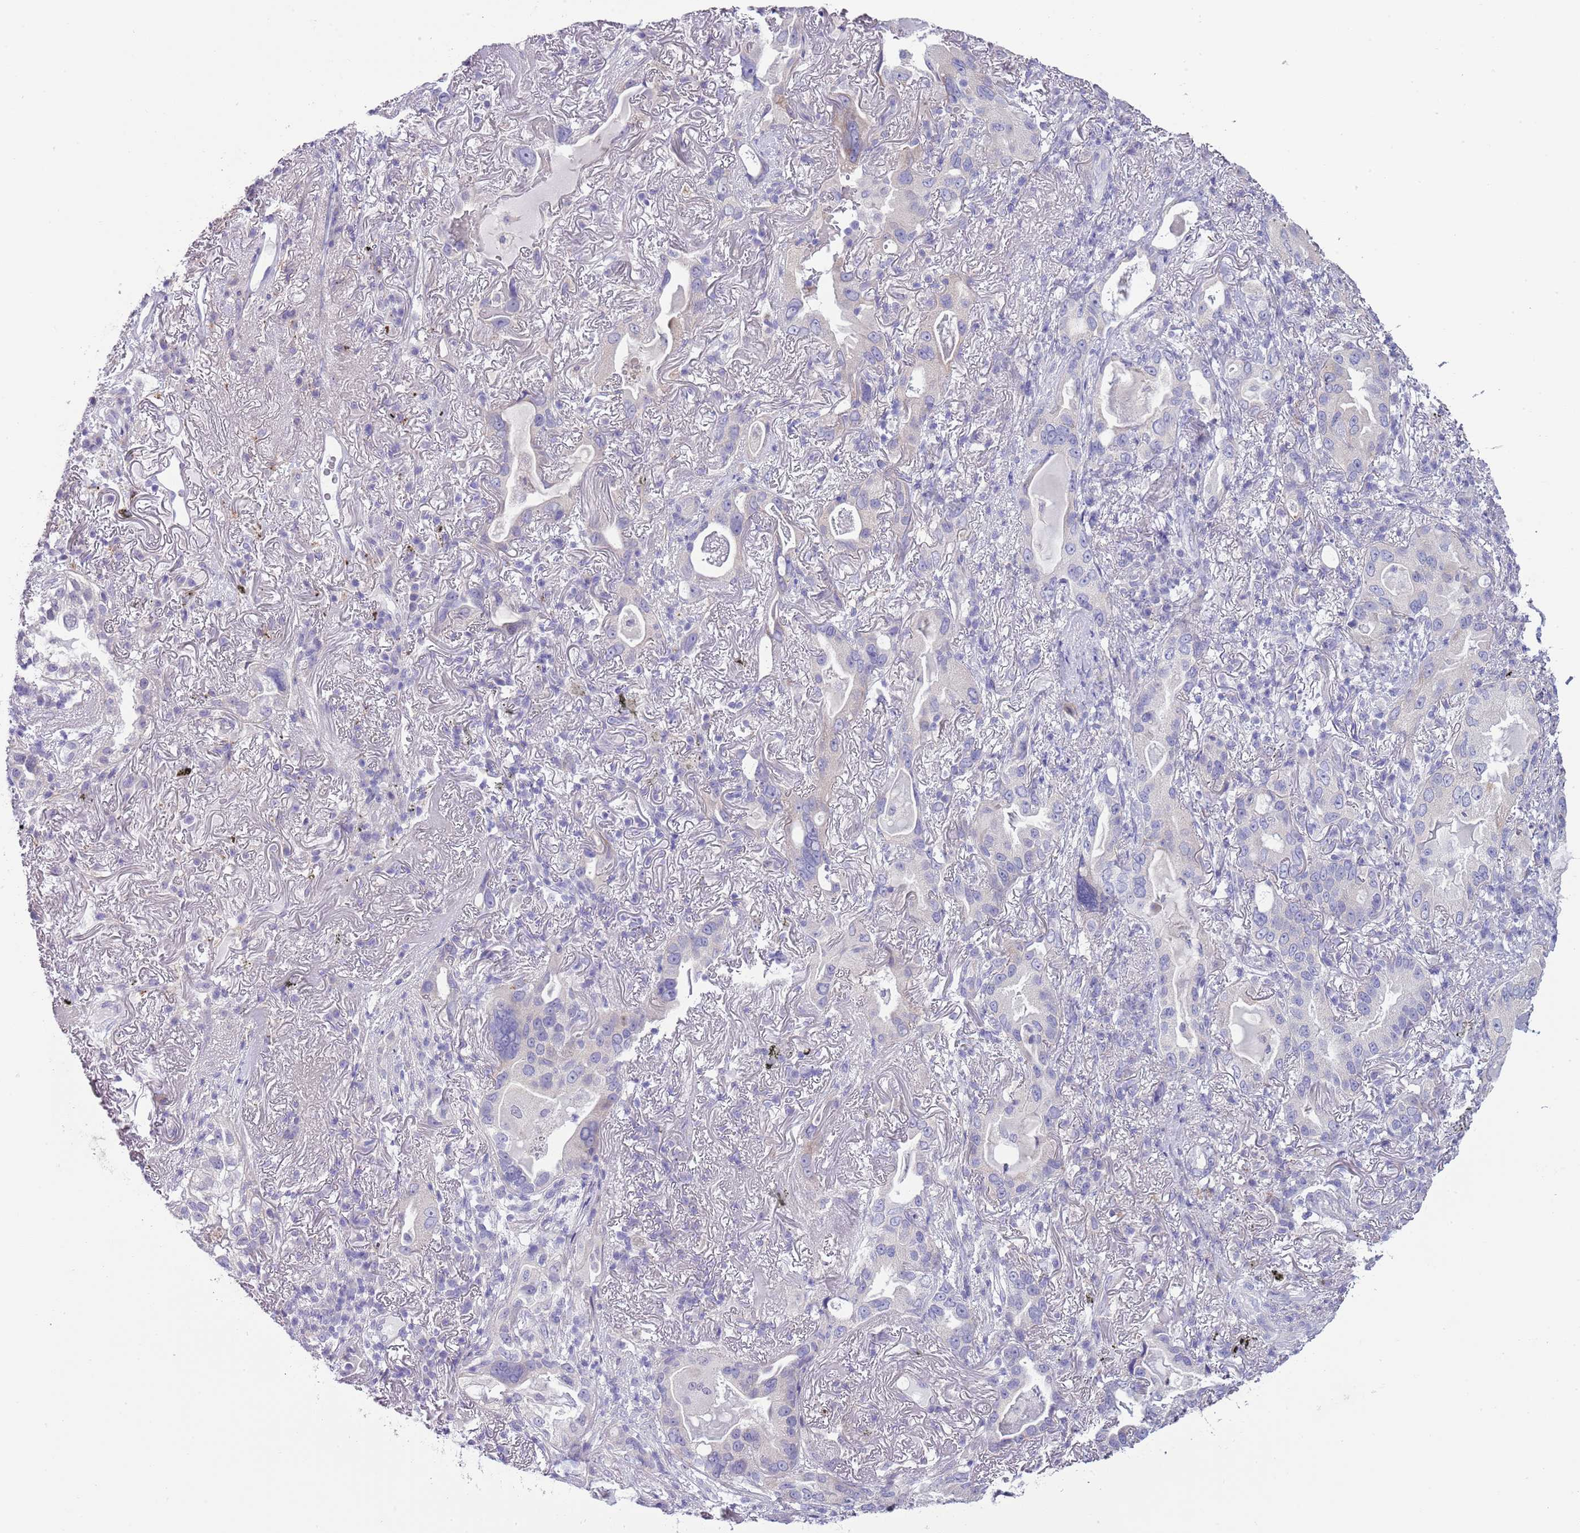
{"staining": {"intensity": "negative", "quantity": "none", "location": "none"}, "tissue": "lung cancer", "cell_type": "Tumor cells", "image_type": "cancer", "snomed": [{"axis": "morphology", "description": "Adenocarcinoma, NOS"}, {"axis": "topography", "description": "Lung"}], "caption": "IHC image of neoplastic tissue: lung cancer stained with DAB exhibits no significant protein expression in tumor cells. (DAB immunohistochemistry, high magnification).", "gene": "ABHD17C", "patient": {"sex": "female", "age": 69}}